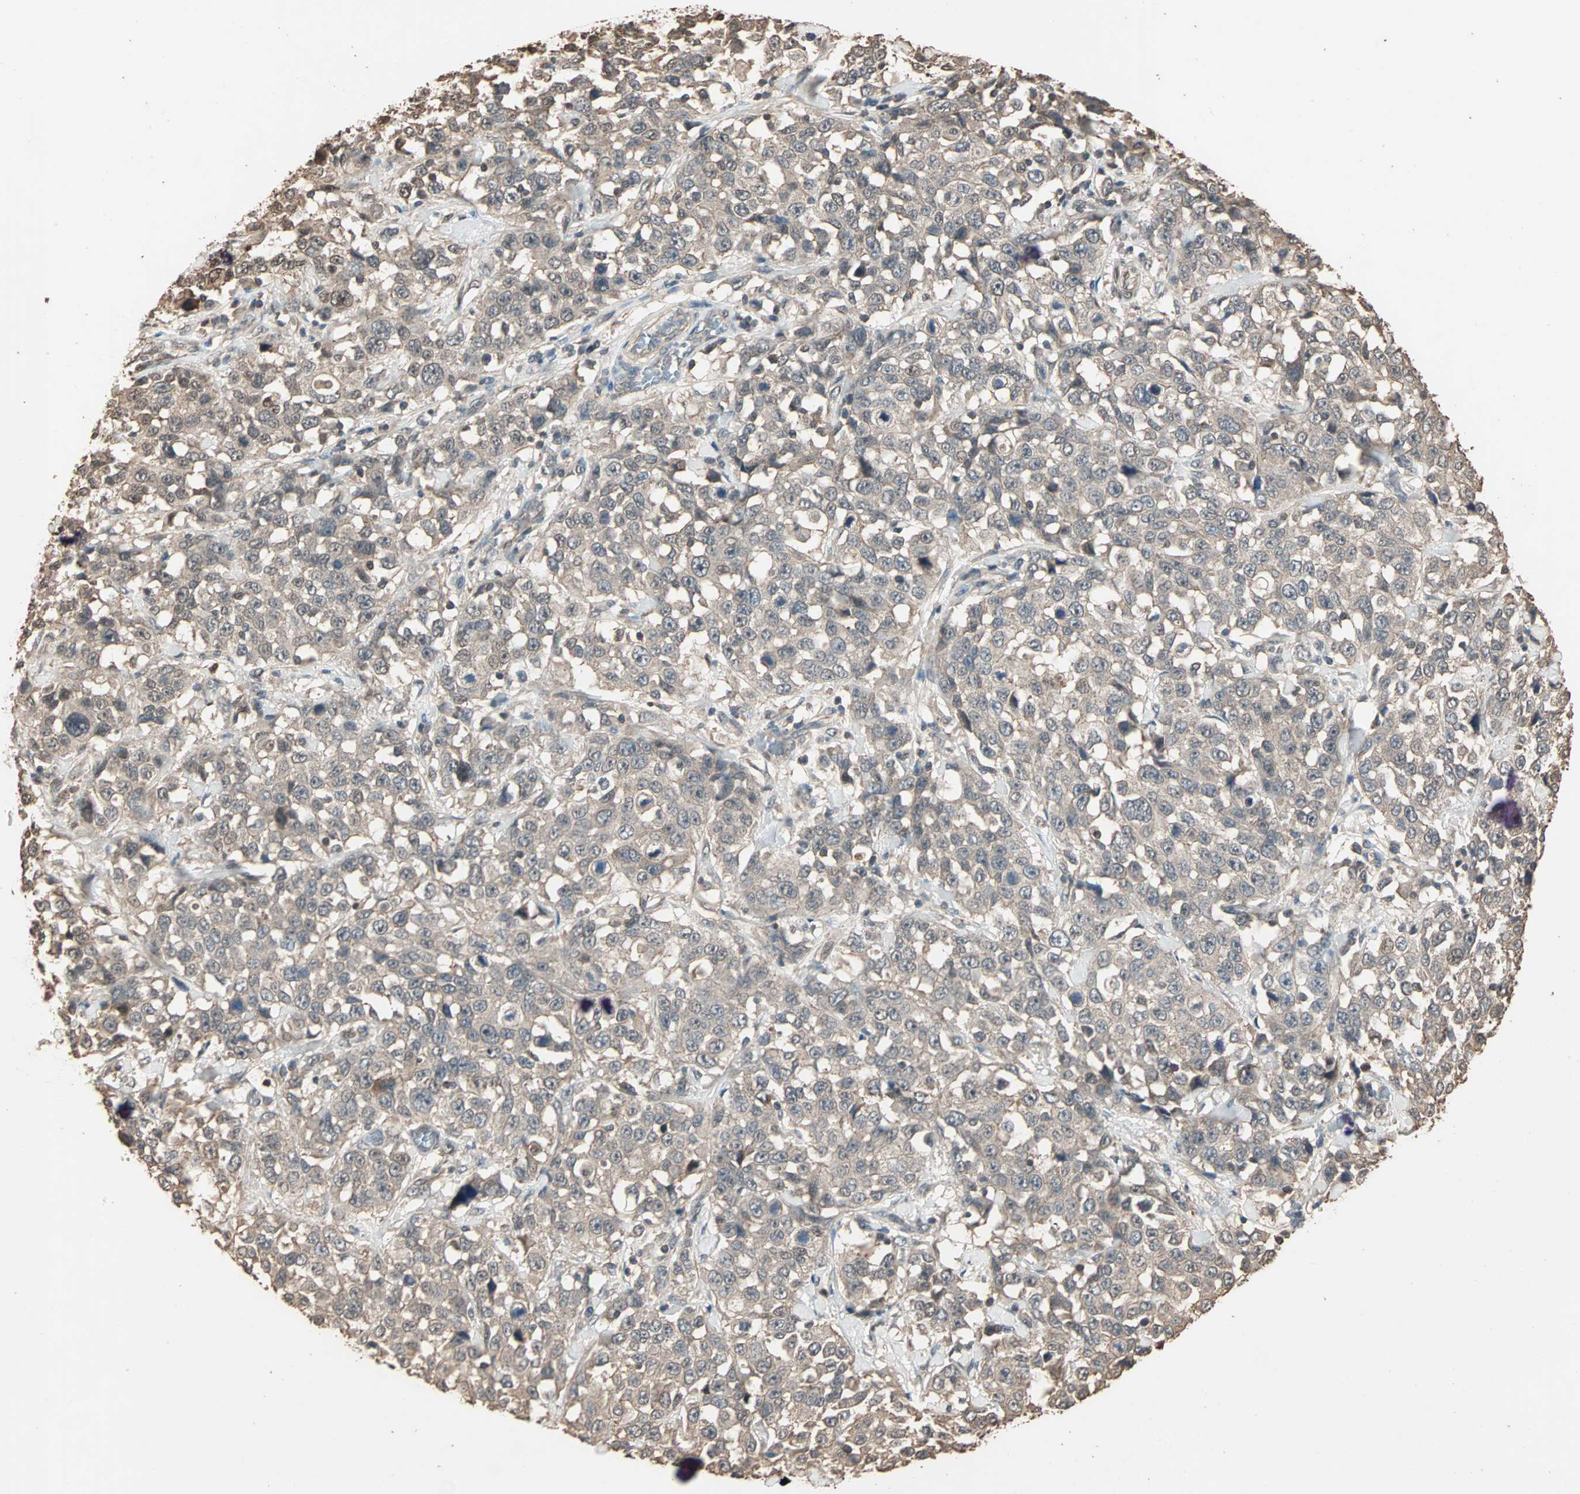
{"staining": {"intensity": "weak", "quantity": ">75%", "location": "cytoplasmic/membranous,nuclear"}, "tissue": "stomach cancer", "cell_type": "Tumor cells", "image_type": "cancer", "snomed": [{"axis": "morphology", "description": "Normal tissue, NOS"}, {"axis": "morphology", "description": "Adenocarcinoma, NOS"}, {"axis": "topography", "description": "Stomach"}], "caption": "Approximately >75% of tumor cells in human stomach cancer (adenocarcinoma) display weak cytoplasmic/membranous and nuclear protein positivity as visualized by brown immunohistochemical staining.", "gene": "ZBTB33", "patient": {"sex": "male", "age": 48}}